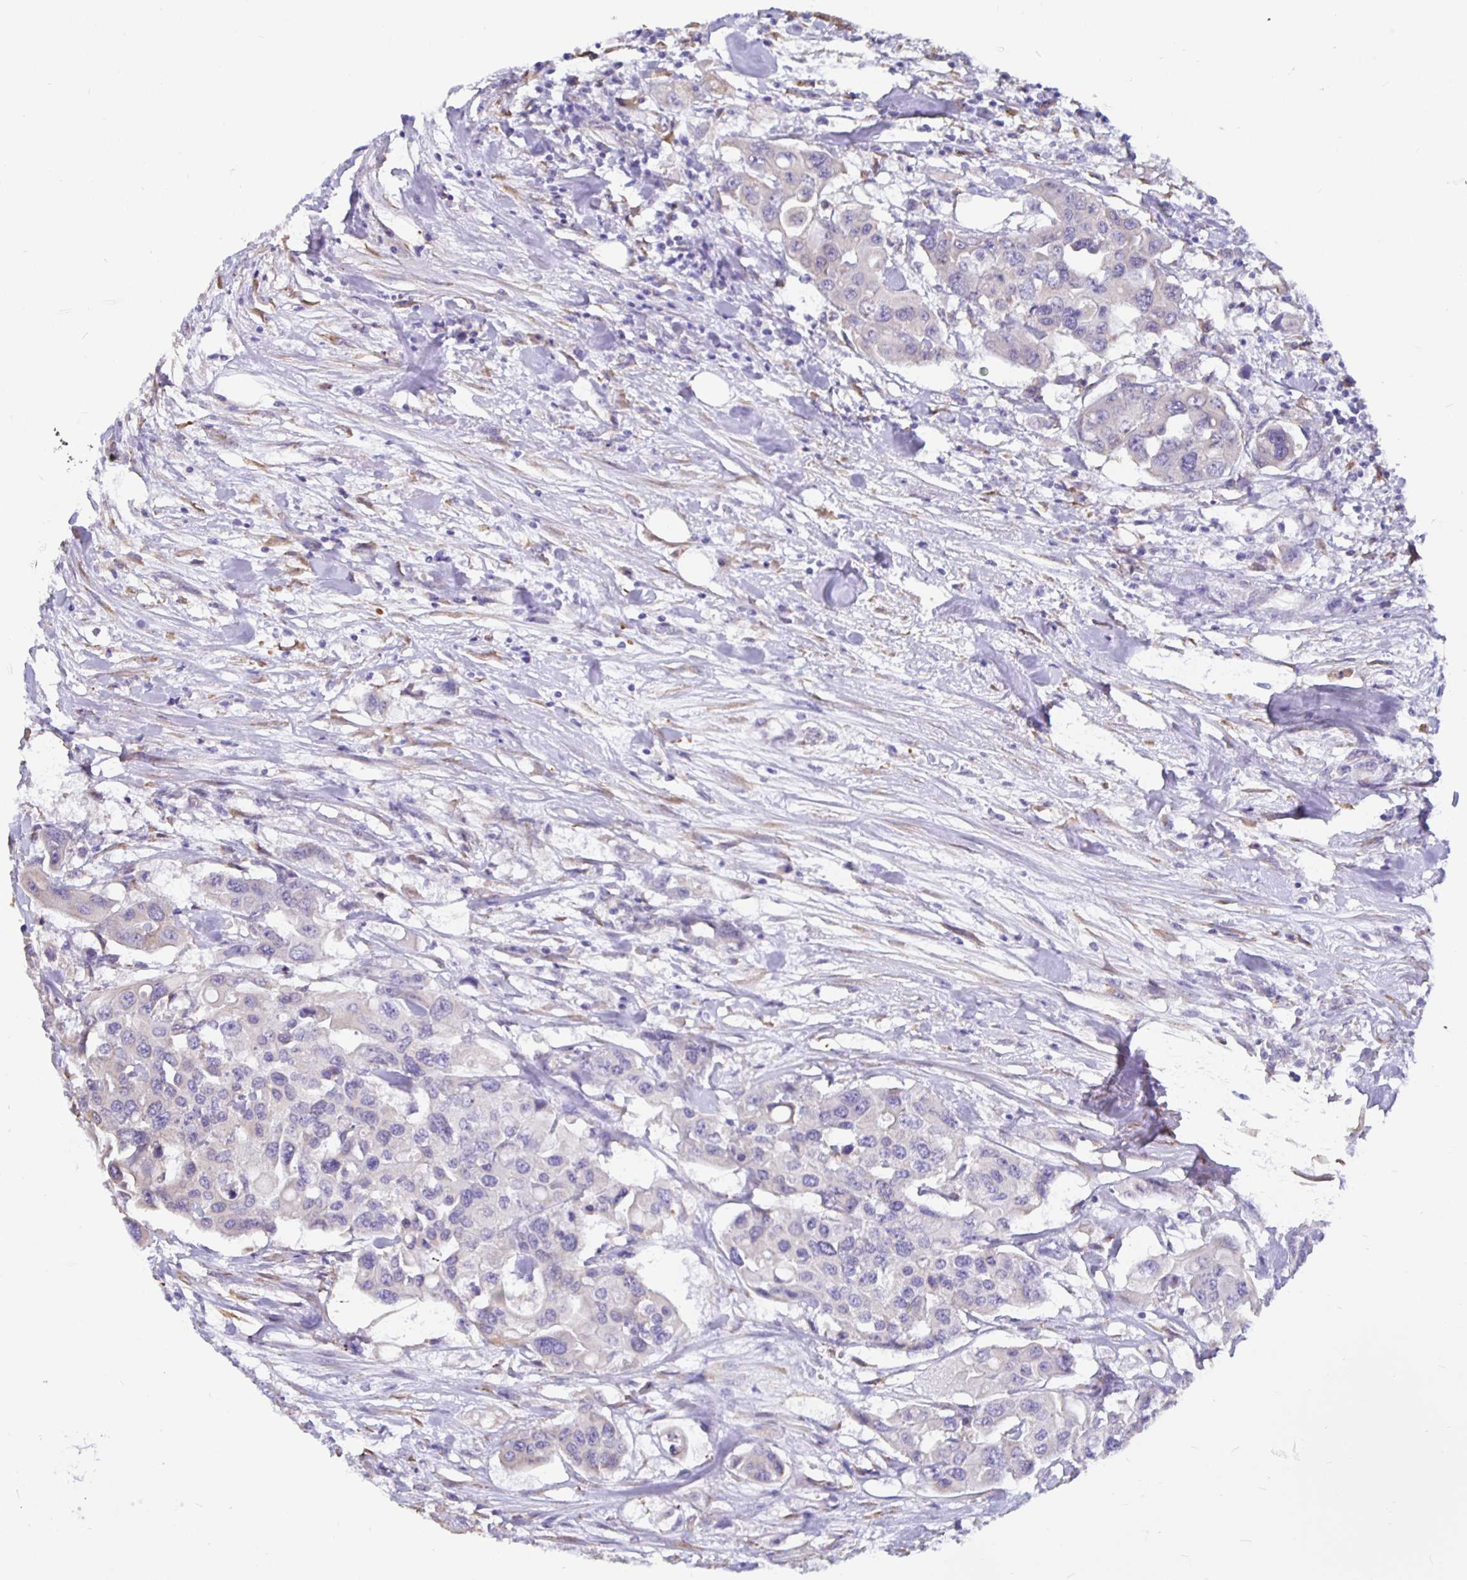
{"staining": {"intensity": "negative", "quantity": "none", "location": "none"}, "tissue": "colorectal cancer", "cell_type": "Tumor cells", "image_type": "cancer", "snomed": [{"axis": "morphology", "description": "Adenocarcinoma, NOS"}, {"axis": "topography", "description": "Colon"}], "caption": "Colorectal adenocarcinoma was stained to show a protein in brown. There is no significant positivity in tumor cells. (Brightfield microscopy of DAB IHC at high magnification).", "gene": "DNAI2", "patient": {"sex": "male", "age": 77}}